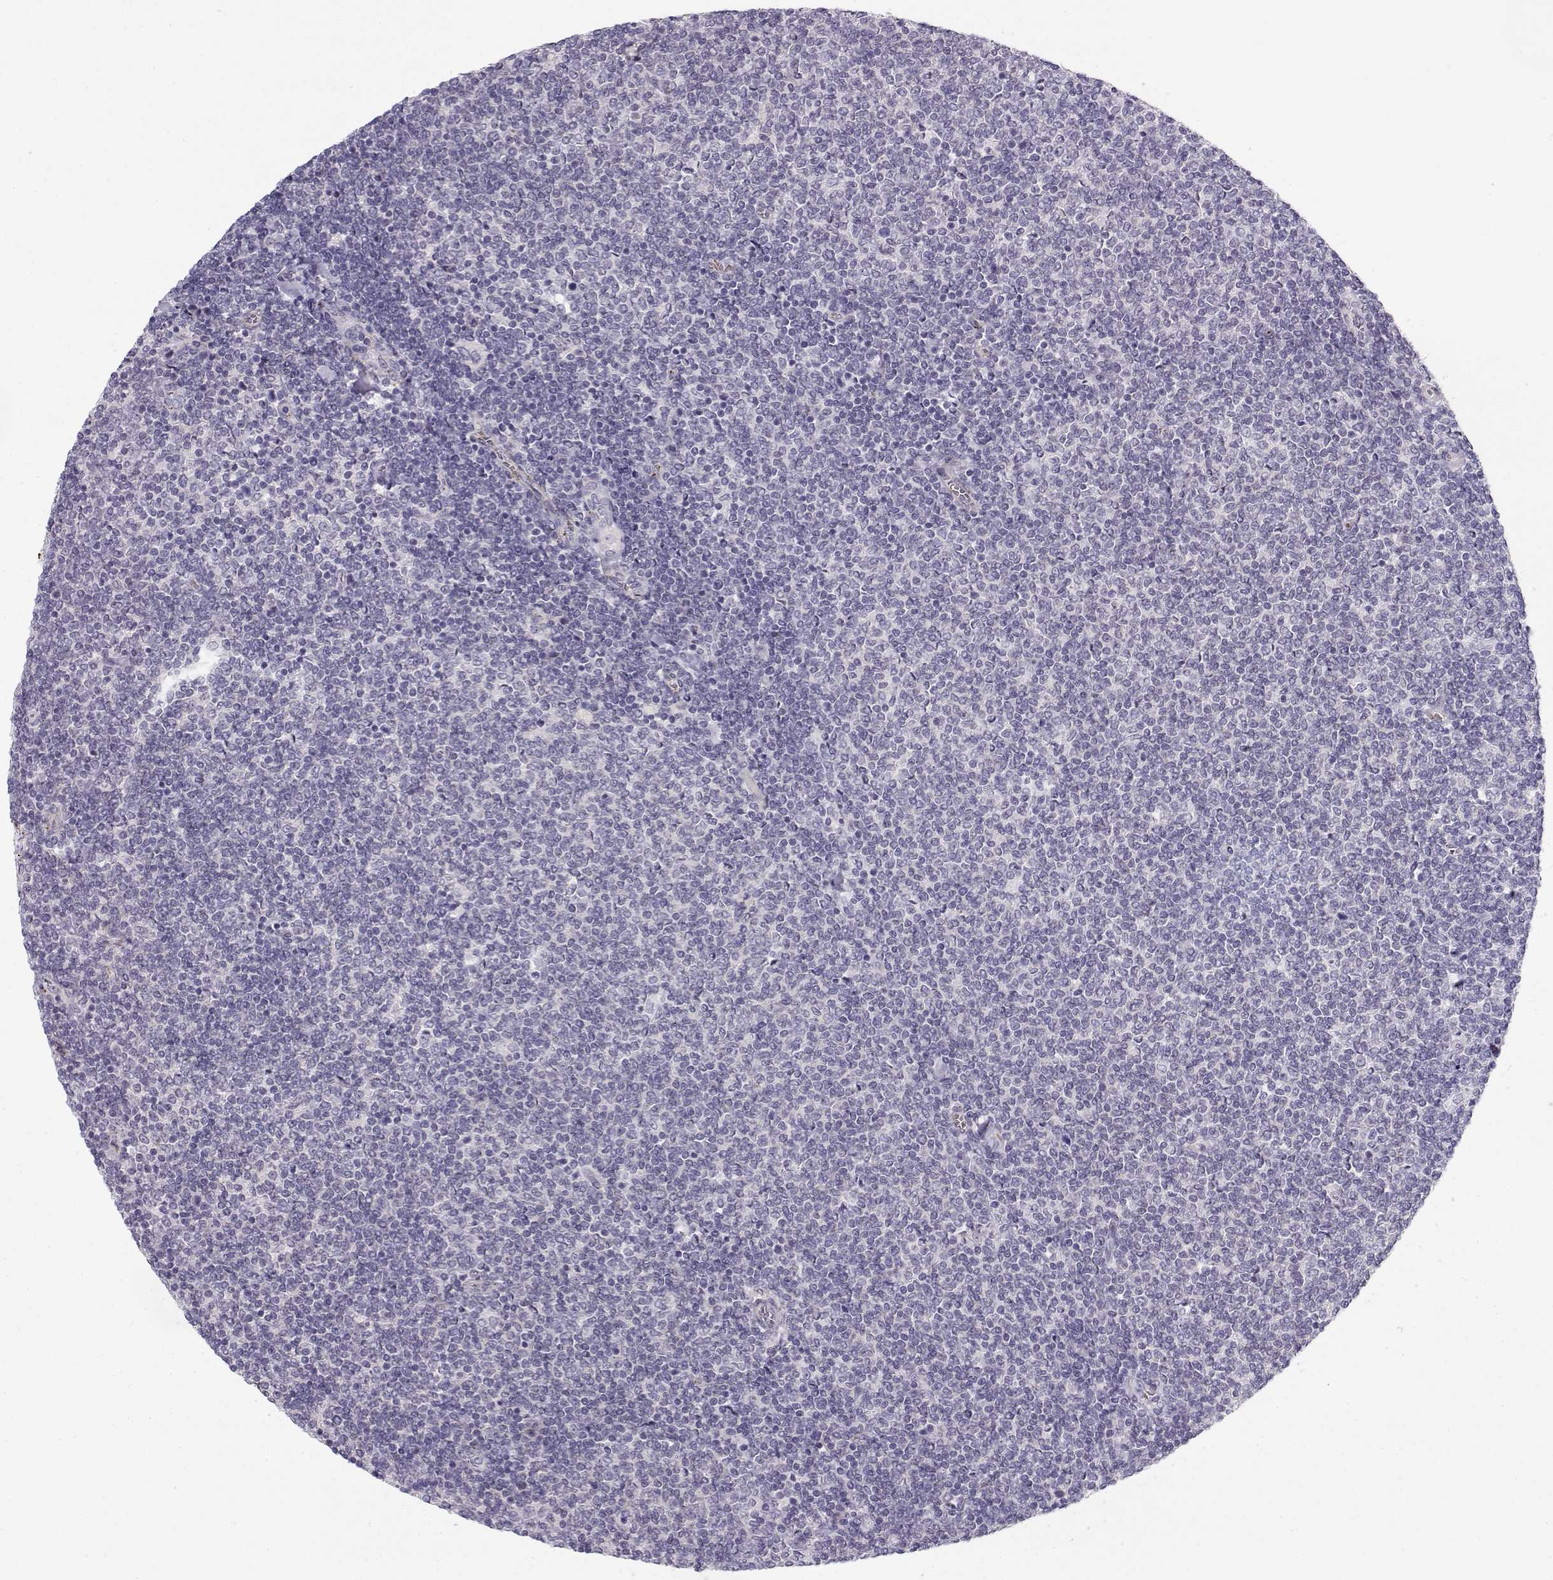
{"staining": {"intensity": "negative", "quantity": "none", "location": "none"}, "tissue": "lymphoma", "cell_type": "Tumor cells", "image_type": "cancer", "snomed": [{"axis": "morphology", "description": "Malignant lymphoma, non-Hodgkin's type, Low grade"}, {"axis": "topography", "description": "Lymph node"}], "caption": "Immunohistochemical staining of lymphoma exhibits no significant positivity in tumor cells.", "gene": "MYO1A", "patient": {"sex": "male", "age": 52}}